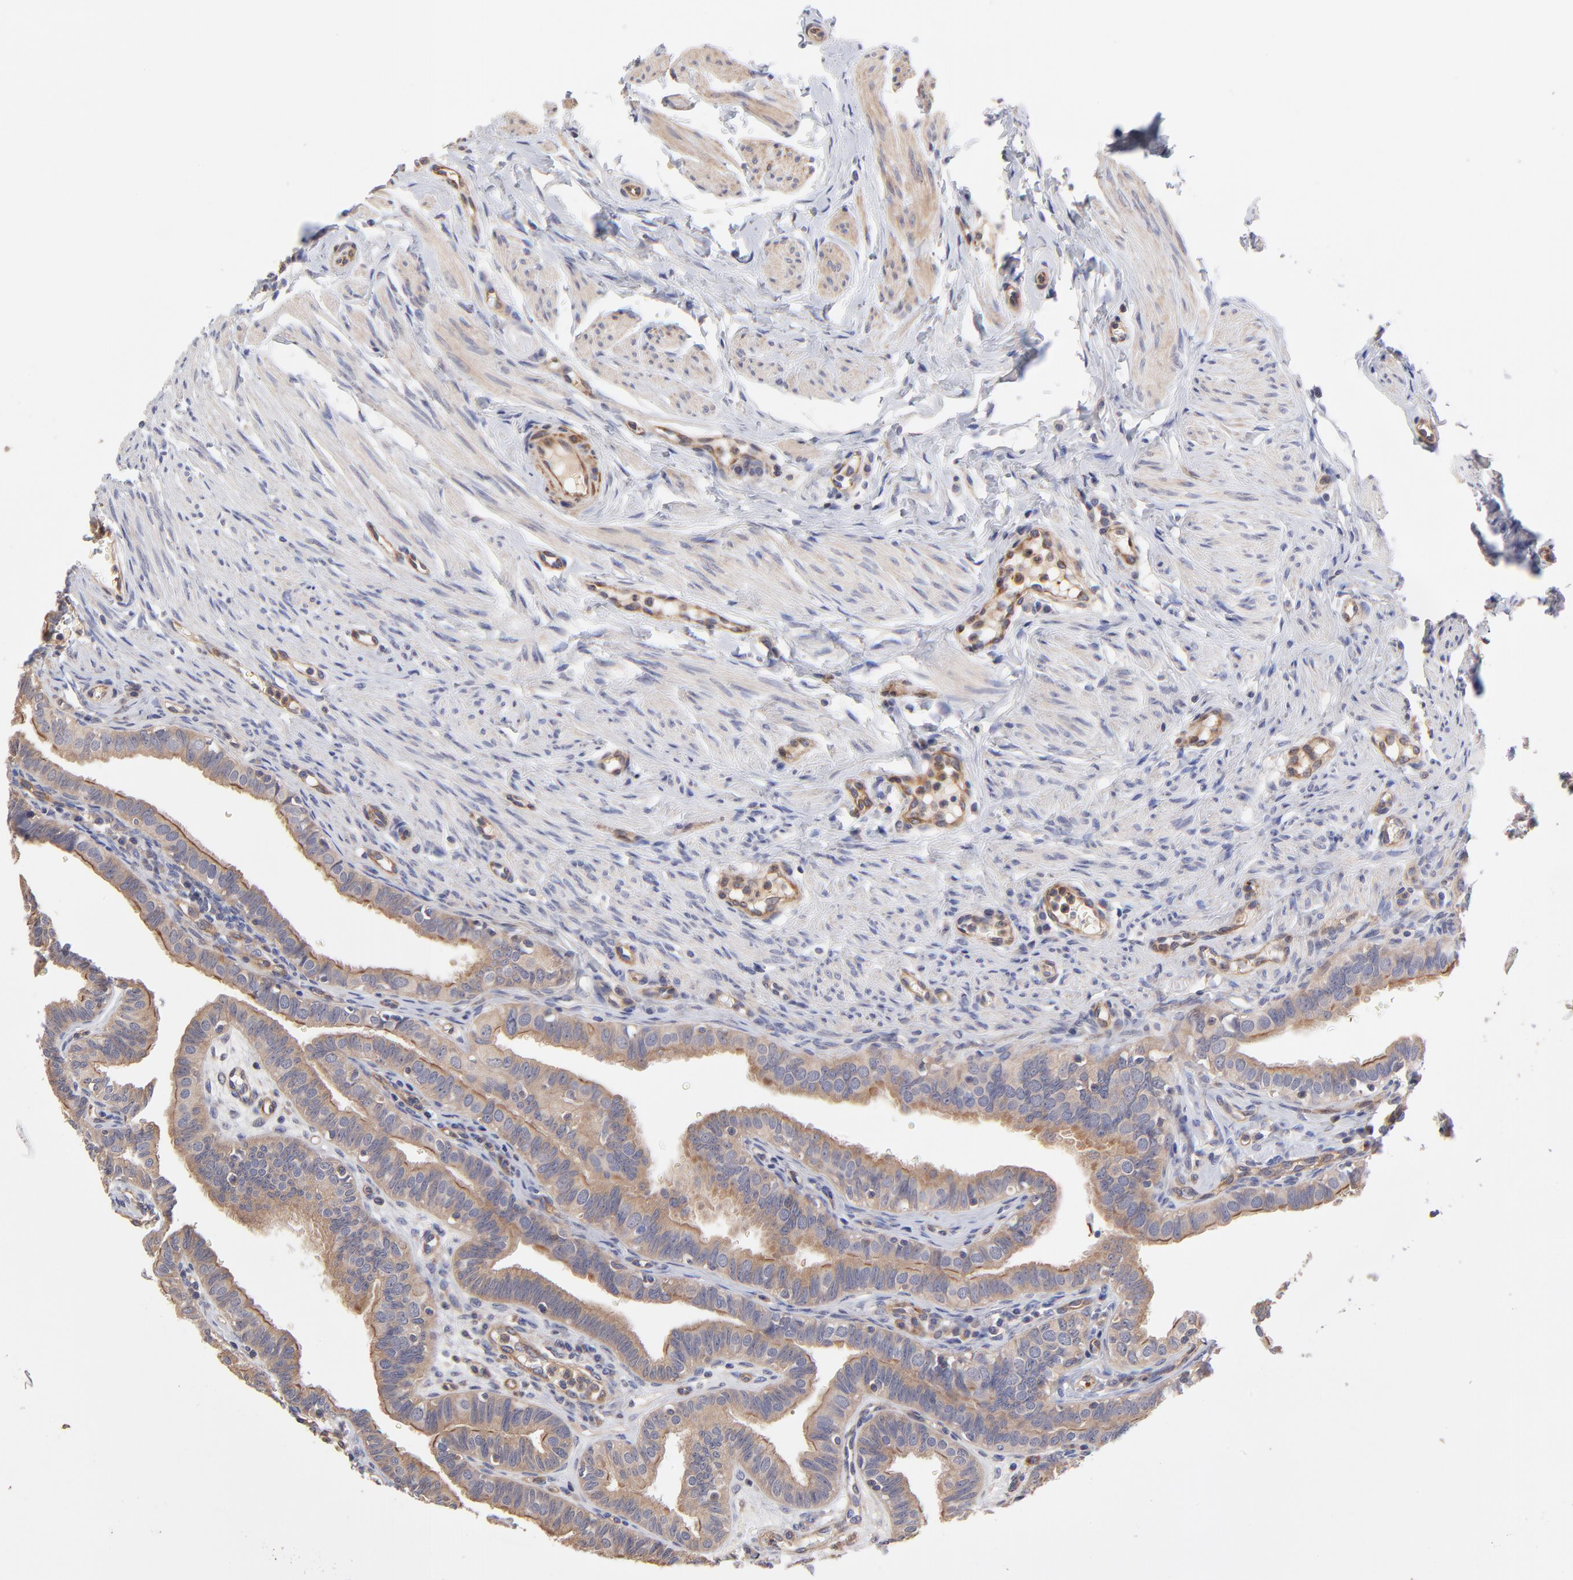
{"staining": {"intensity": "moderate", "quantity": ">75%", "location": "cytoplasmic/membranous"}, "tissue": "fallopian tube", "cell_type": "Glandular cells", "image_type": "normal", "snomed": [{"axis": "morphology", "description": "Normal tissue, NOS"}, {"axis": "topography", "description": "Fallopian tube"}, {"axis": "topography", "description": "Ovary"}], "caption": "A brown stain shows moderate cytoplasmic/membranous expression of a protein in glandular cells of benign human fallopian tube.", "gene": "ASB7", "patient": {"sex": "female", "age": 51}}